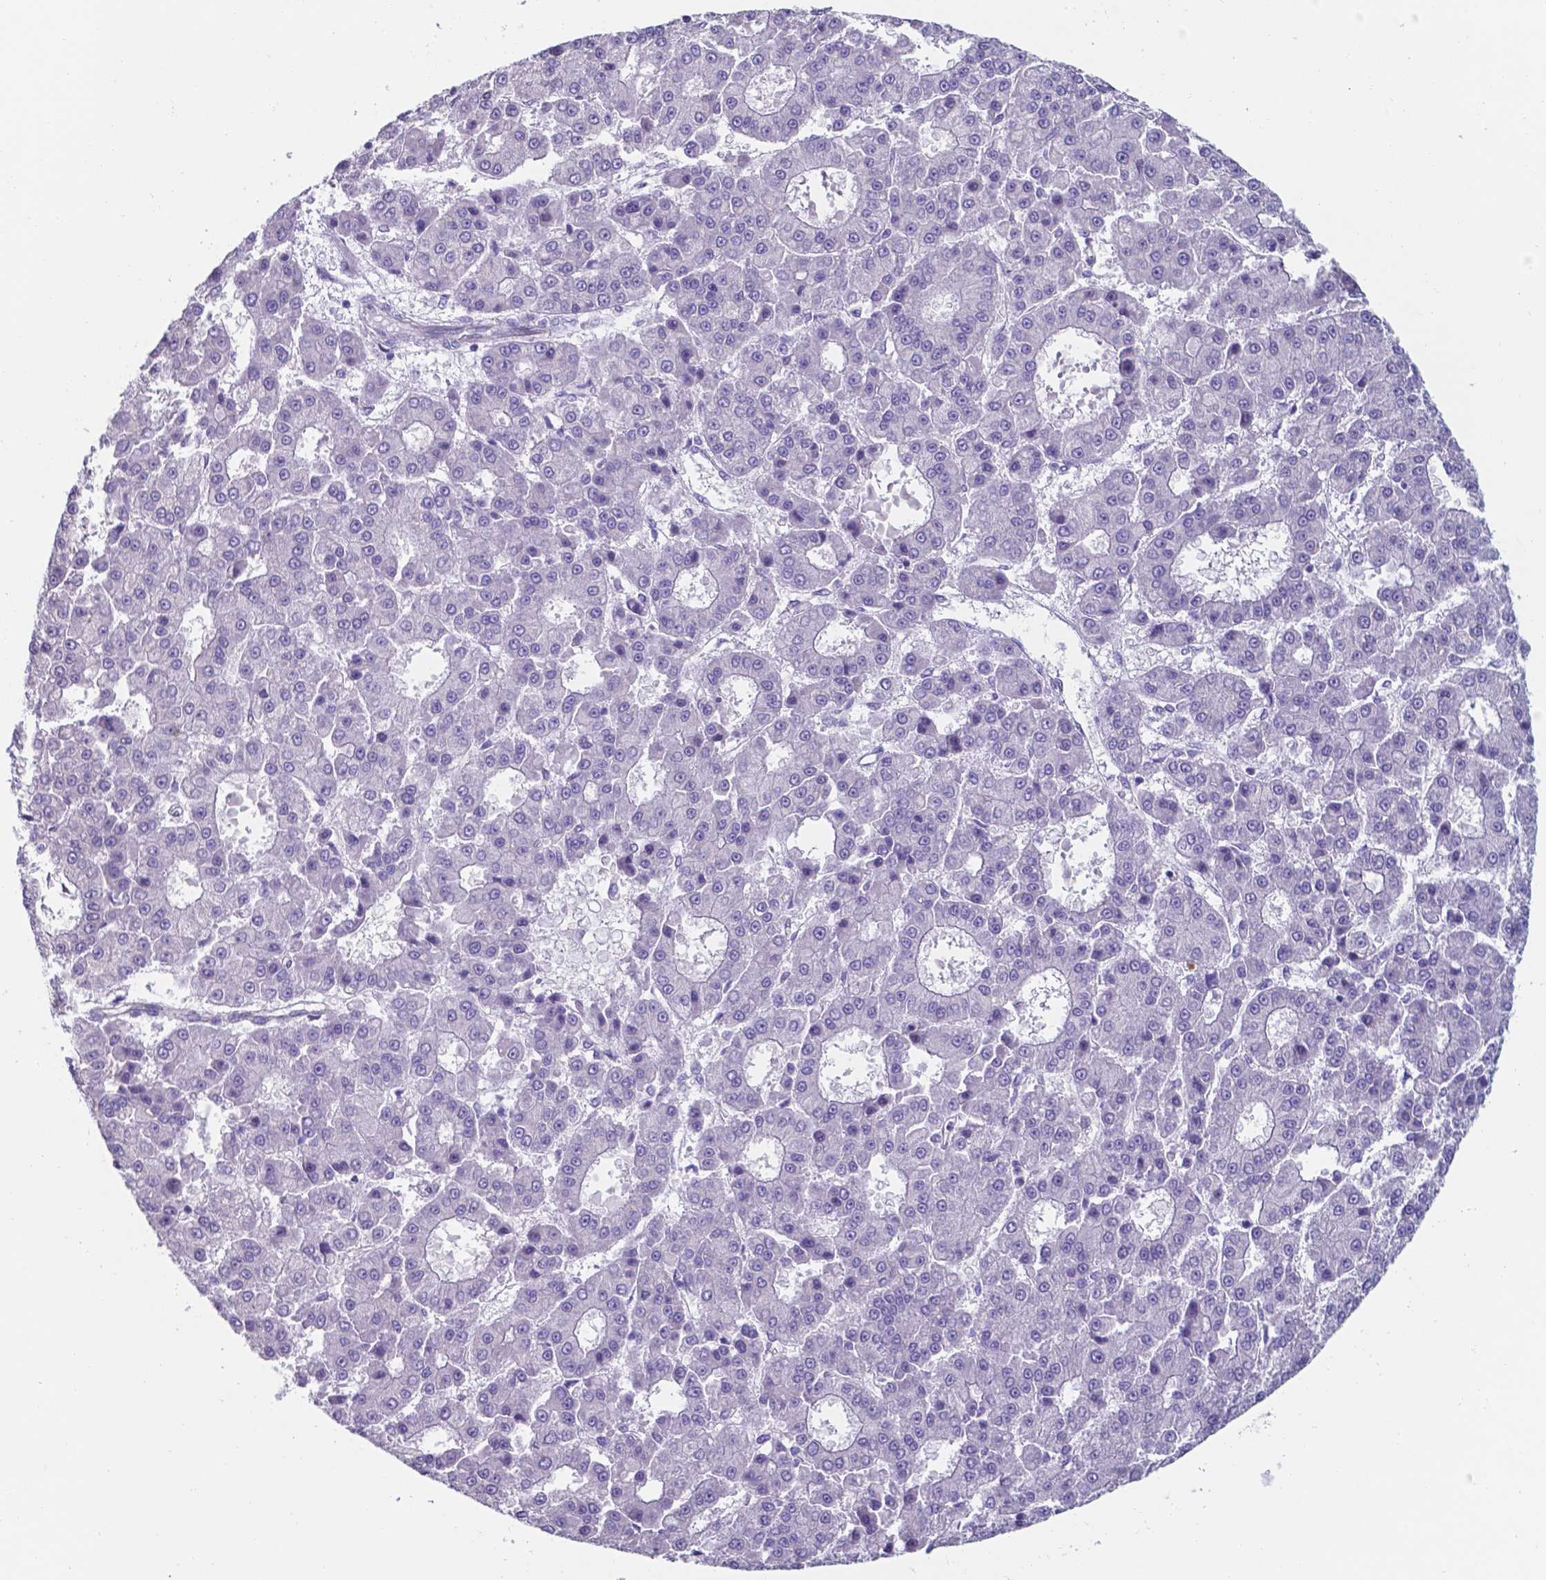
{"staining": {"intensity": "negative", "quantity": "none", "location": "none"}, "tissue": "liver cancer", "cell_type": "Tumor cells", "image_type": "cancer", "snomed": [{"axis": "morphology", "description": "Carcinoma, Hepatocellular, NOS"}, {"axis": "topography", "description": "Liver"}], "caption": "This is an immunohistochemistry histopathology image of liver hepatocellular carcinoma. There is no expression in tumor cells.", "gene": "UBE2J1", "patient": {"sex": "male", "age": 70}}